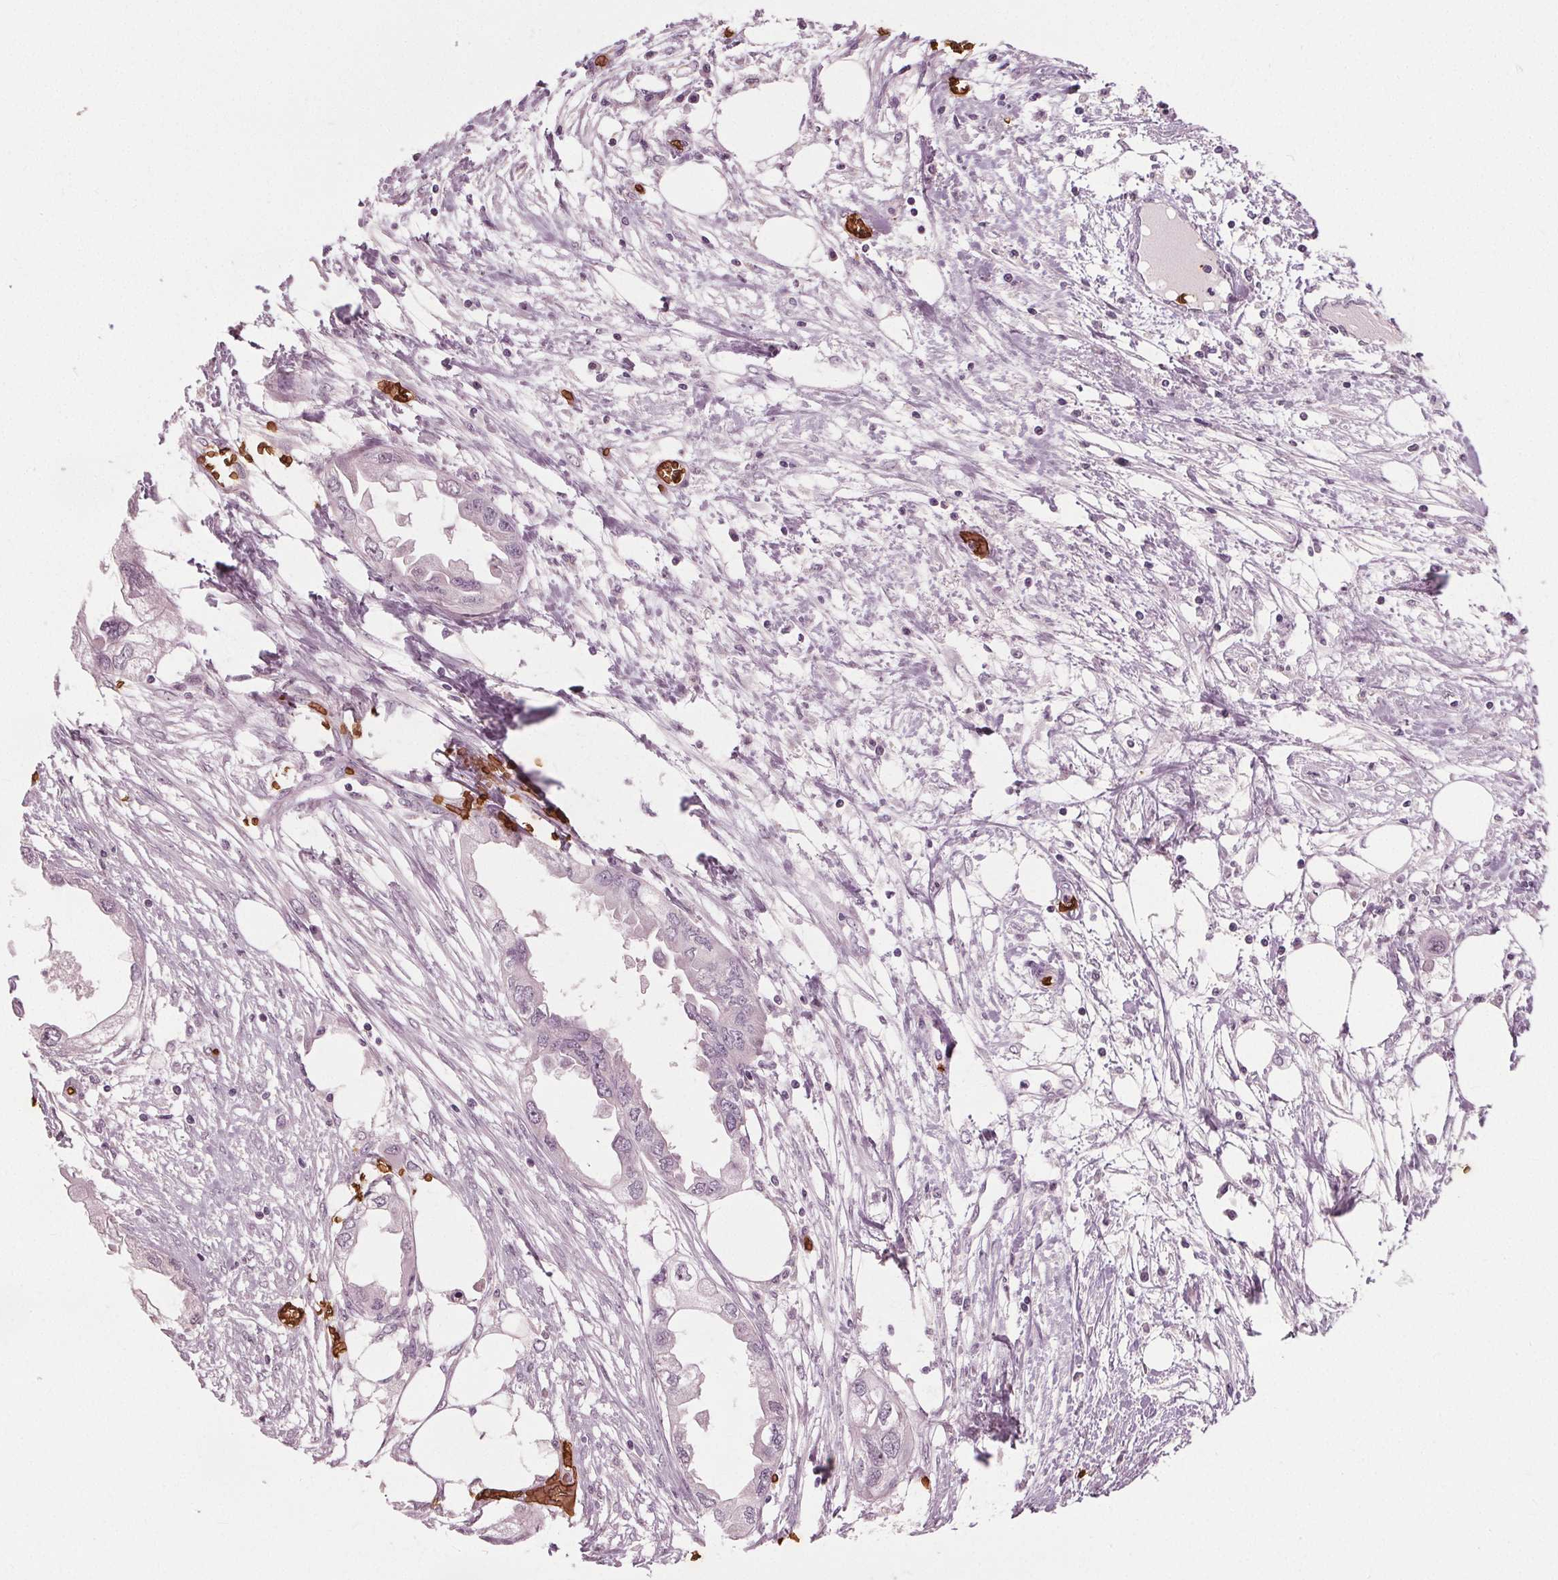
{"staining": {"intensity": "negative", "quantity": "none", "location": "none"}, "tissue": "endometrial cancer", "cell_type": "Tumor cells", "image_type": "cancer", "snomed": [{"axis": "morphology", "description": "Adenocarcinoma, NOS"}, {"axis": "morphology", "description": "Adenocarcinoma, metastatic, NOS"}, {"axis": "topography", "description": "Adipose tissue"}, {"axis": "topography", "description": "Endometrium"}], "caption": "A high-resolution image shows immunohistochemistry (IHC) staining of endometrial cancer, which demonstrates no significant positivity in tumor cells.", "gene": "SLC4A1", "patient": {"sex": "female", "age": 67}}